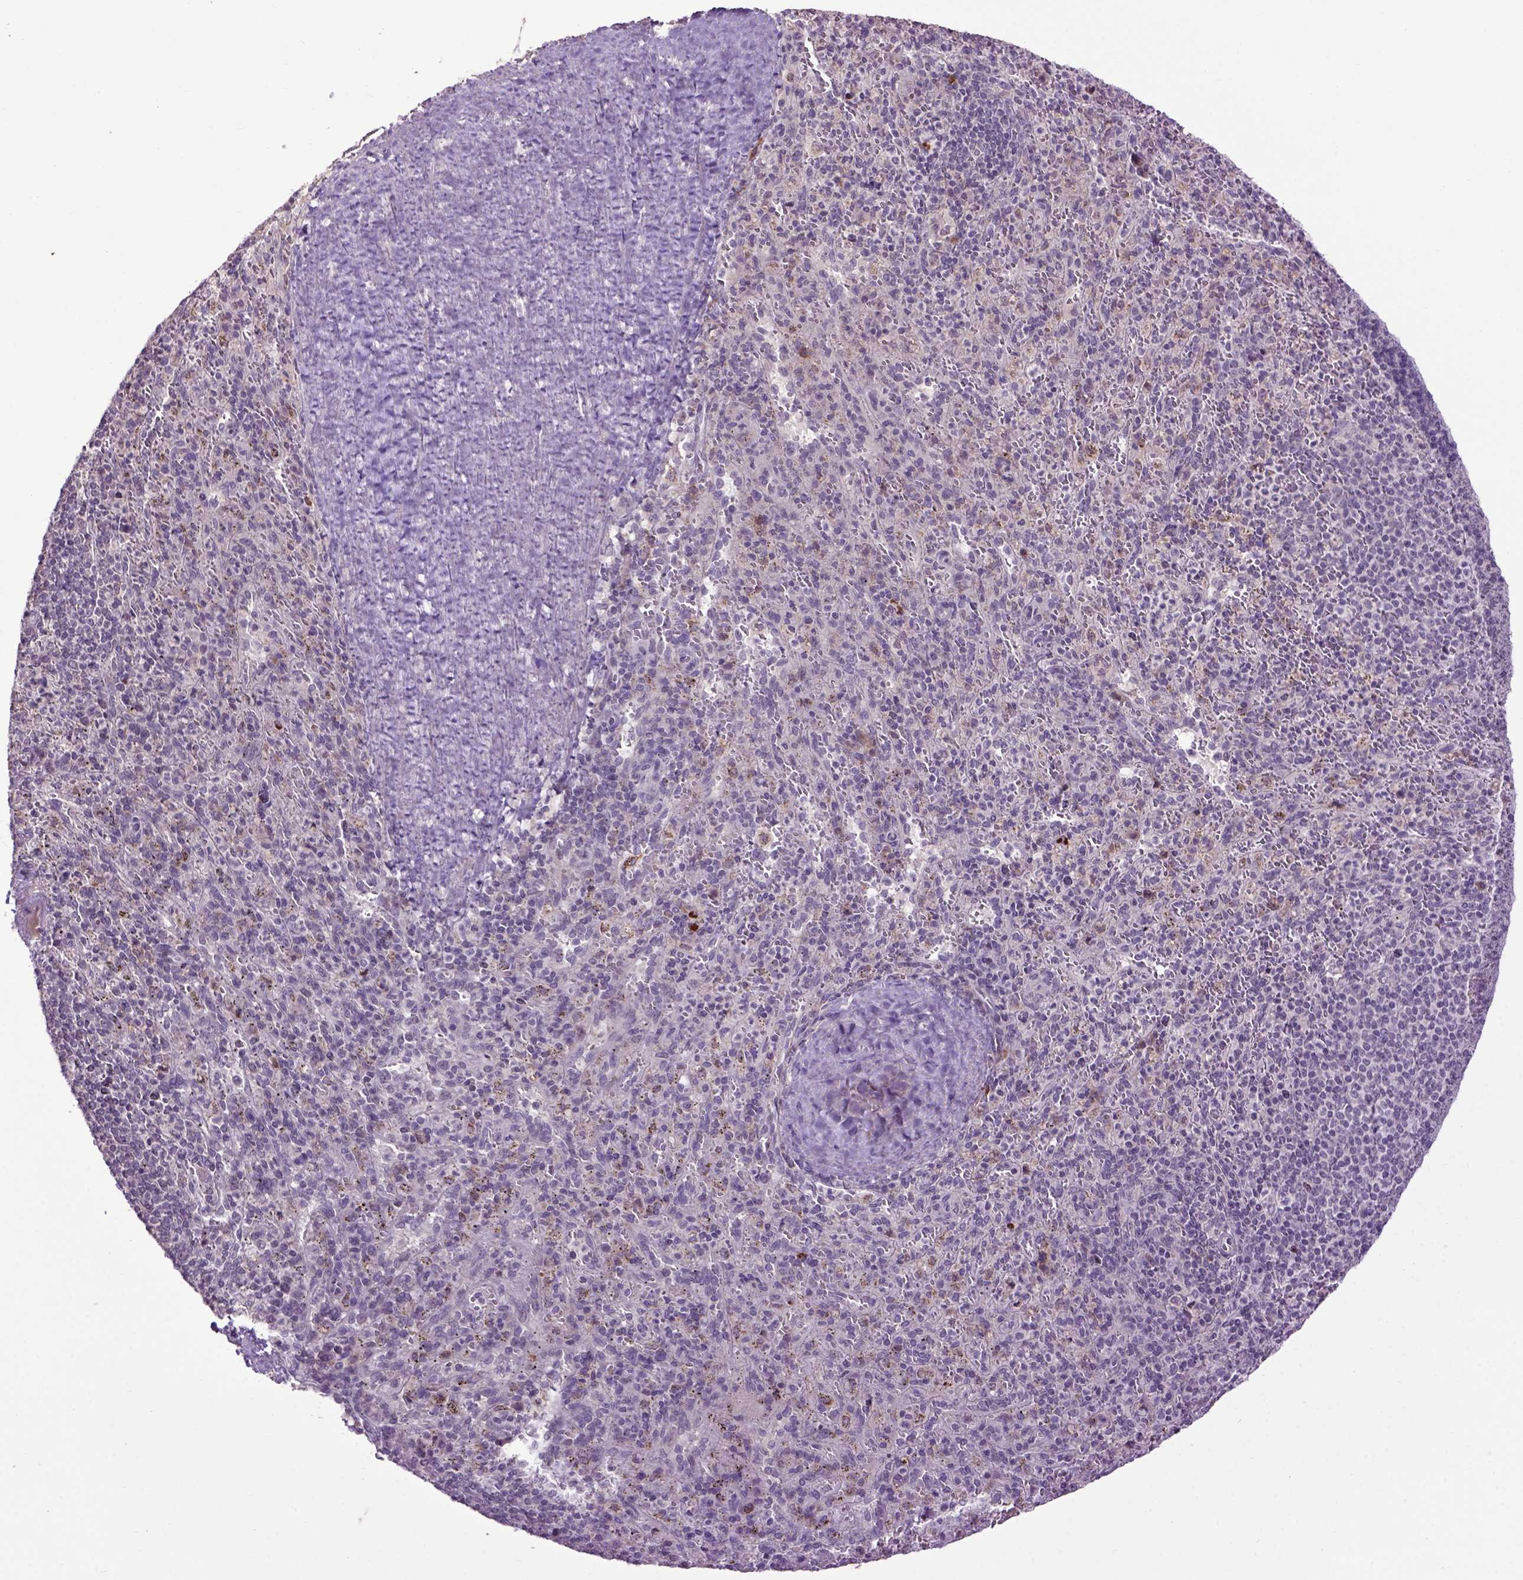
{"staining": {"intensity": "negative", "quantity": "none", "location": "none"}, "tissue": "spleen", "cell_type": "Cells in red pulp", "image_type": "normal", "snomed": [{"axis": "morphology", "description": "Normal tissue, NOS"}, {"axis": "topography", "description": "Spleen"}], "caption": "Immunohistochemistry (IHC) micrograph of normal spleen: spleen stained with DAB reveals no significant protein expression in cells in red pulp.", "gene": "EMILIN3", "patient": {"sex": "male", "age": 57}}